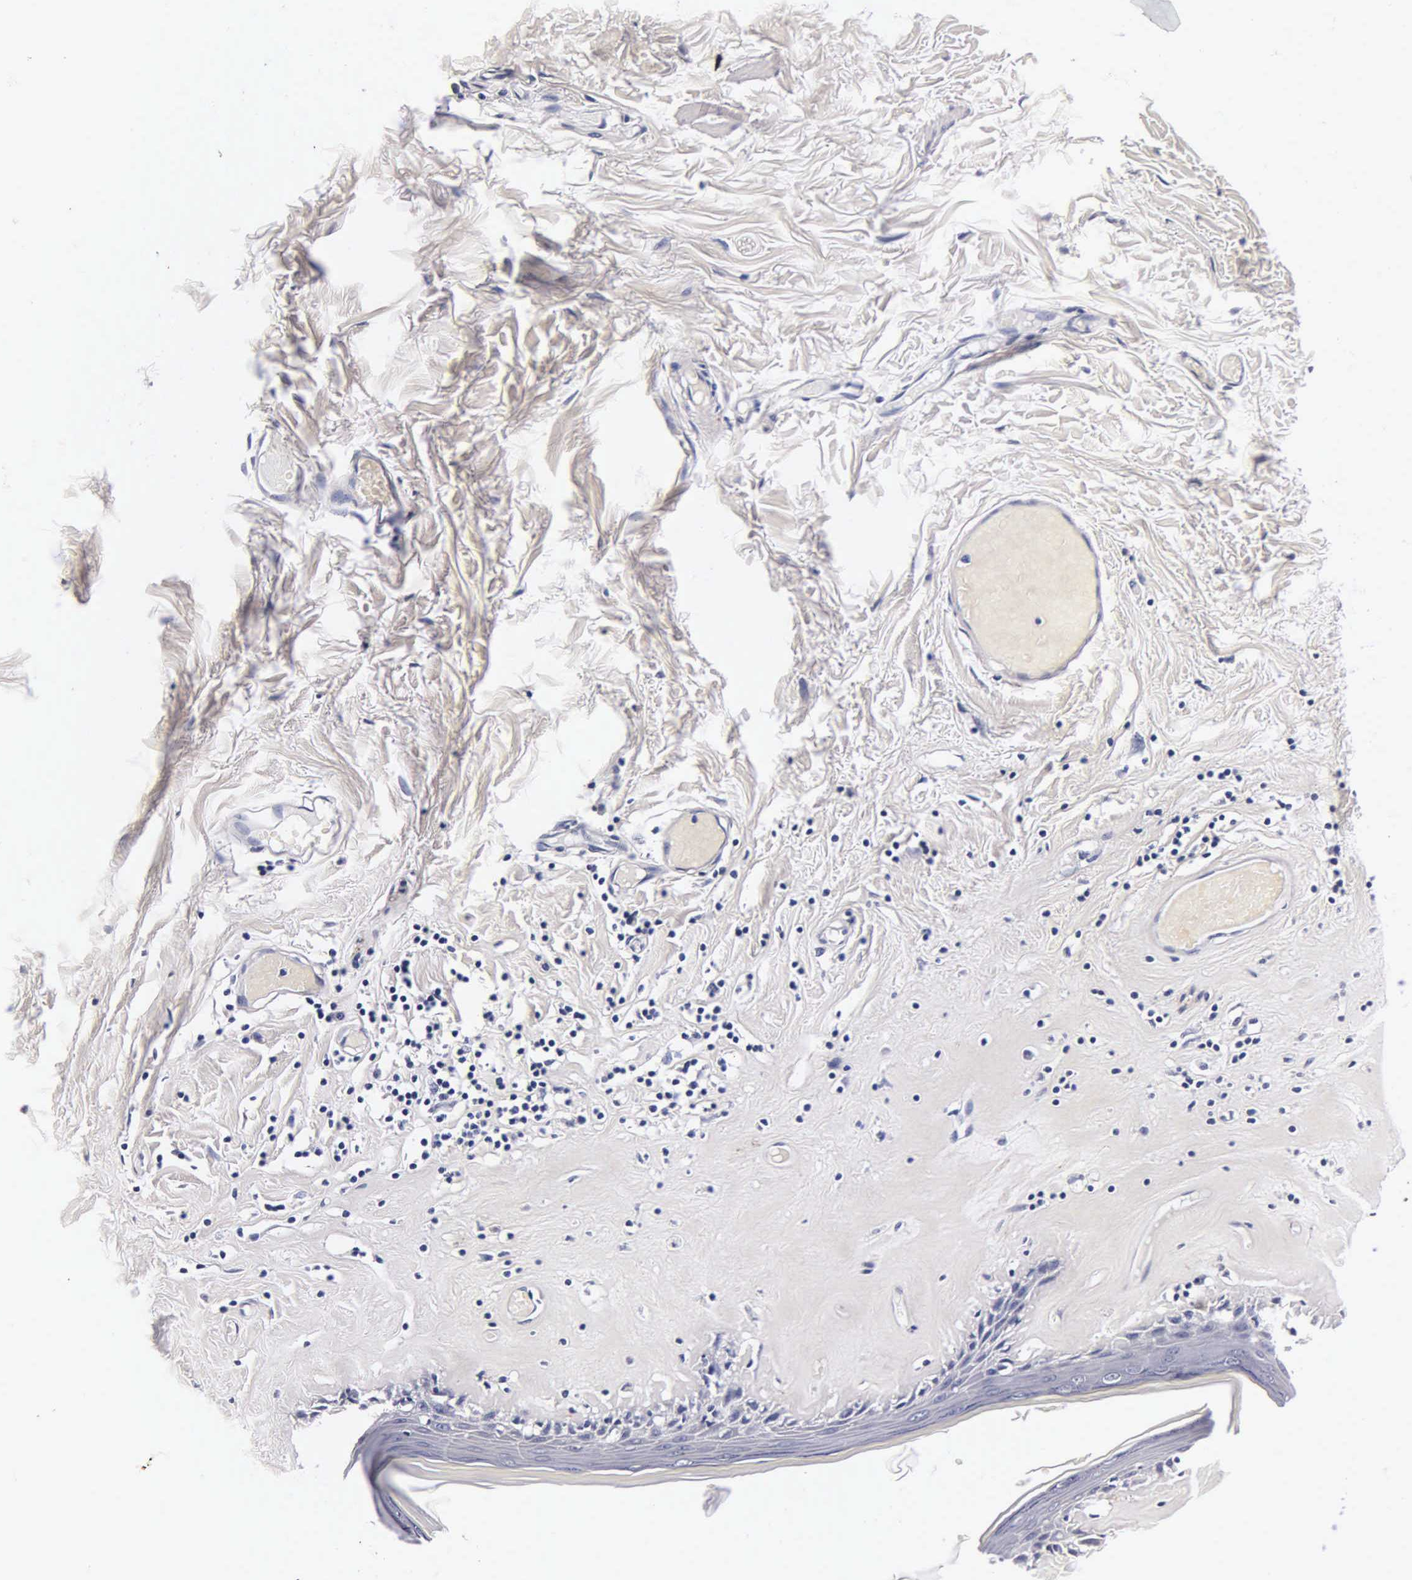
{"staining": {"intensity": "negative", "quantity": "none", "location": "none"}, "tissue": "skin", "cell_type": "Epidermal cells", "image_type": "normal", "snomed": [{"axis": "morphology", "description": "Normal tissue, NOS"}, {"axis": "topography", "description": "Vascular tissue"}, {"axis": "topography", "description": "Vulva"}, {"axis": "topography", "description": "Peripheral nerve tissue"}], "caption": "The micrograph reveals no staining of epidermal cells in benign skin.", "gene": "ENO2", "patient": {"sex": "female", "age": 86}}